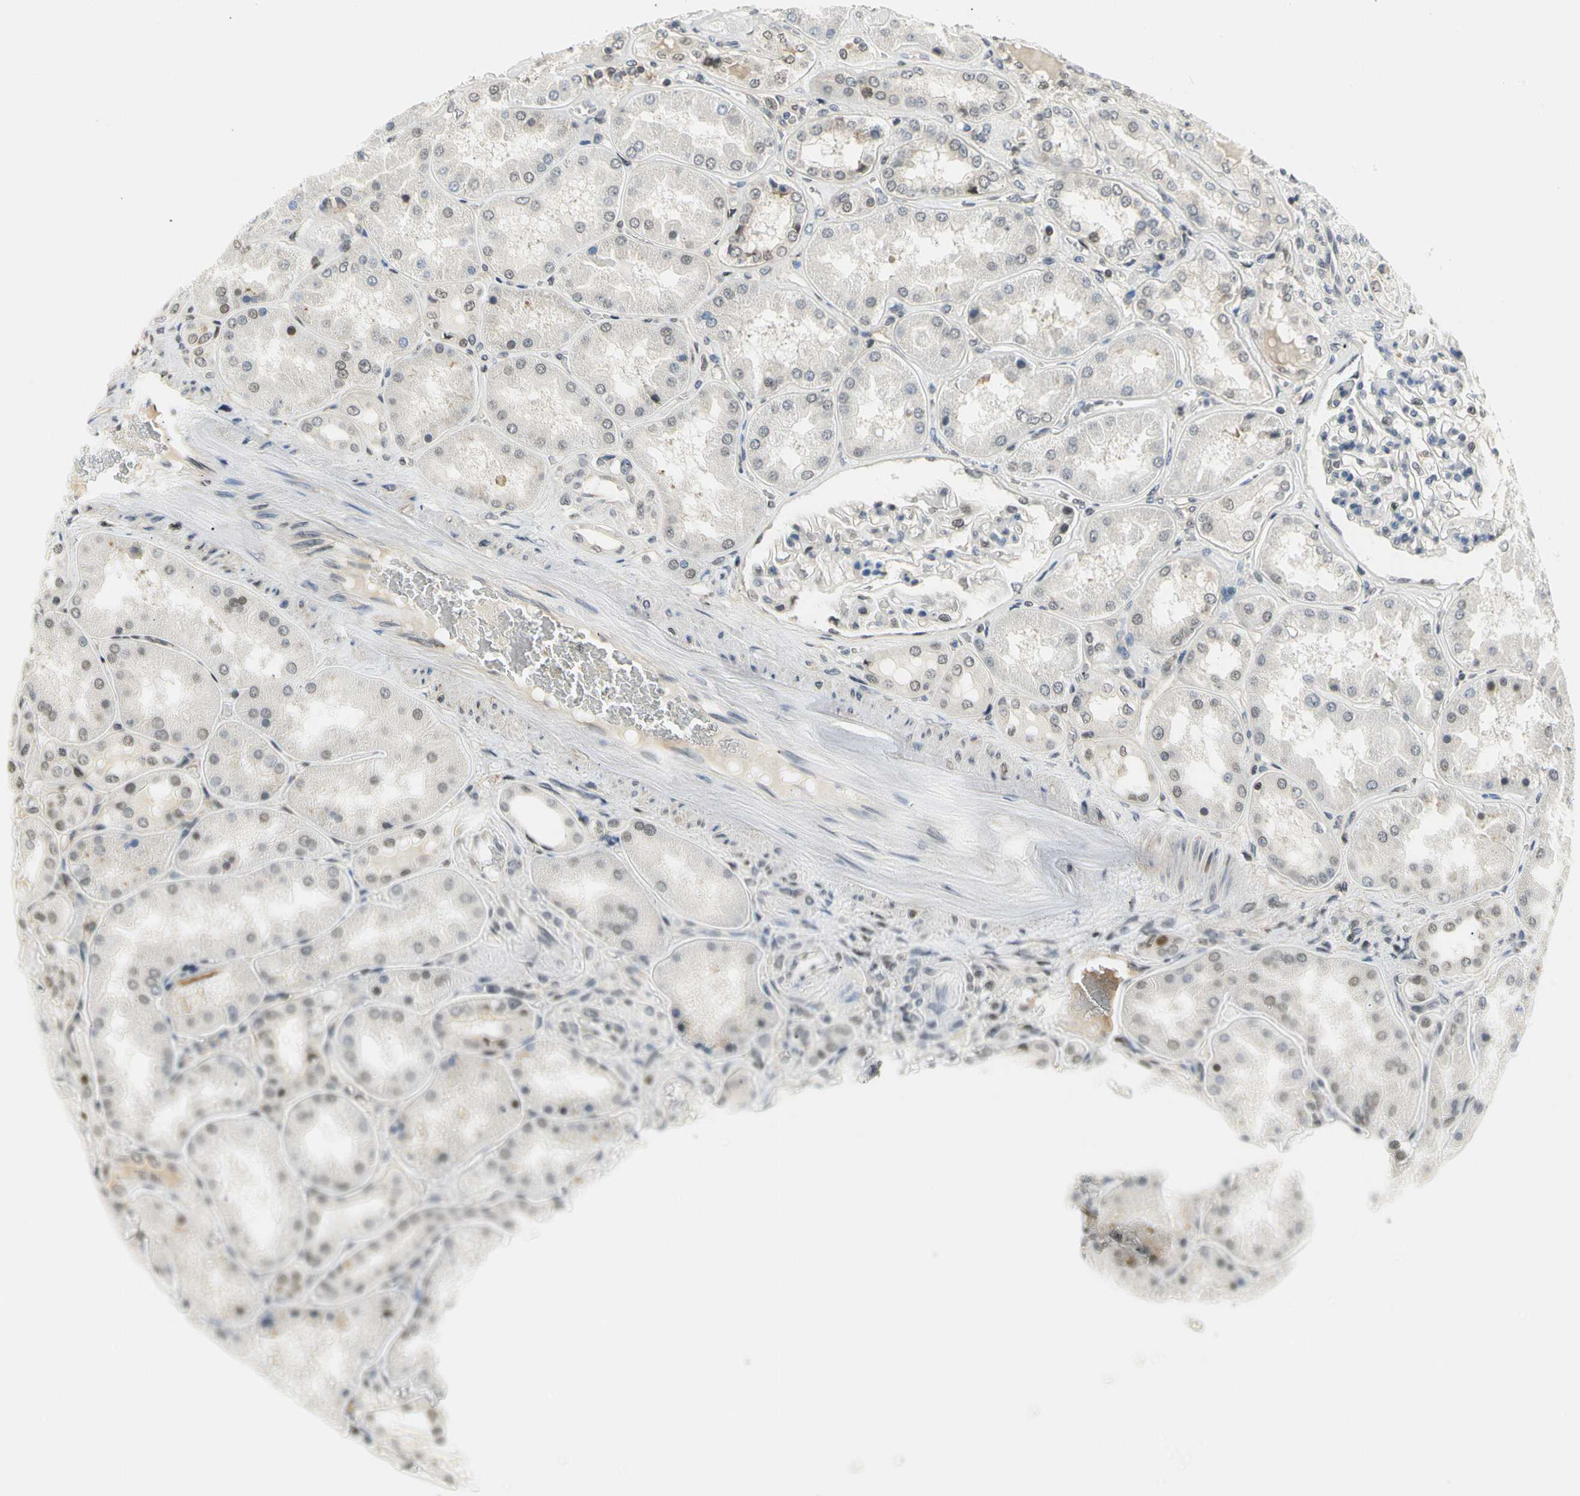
{"staining": {"intensity": "moderate", "quantity": "<25%", "location": "nuclear"}, "tissue": "kidney", "cell_type": "Cells in glomeruli", "image_type": "normal", "snomed": [{"axis": "morphology", "description": "Normal tissue, NOS"}, {"axis": "topography", "description": "Kidney"}], "caption": "This histopathology image shows normal kidney stained with IHC to label a protein in brown. The nuclear of cells in glomeruli show moderate positivity for the protein. Nuclei are counter-stained blue.", "gene": "IMPG2", "patient": {"sex": "female", "age": 56}}